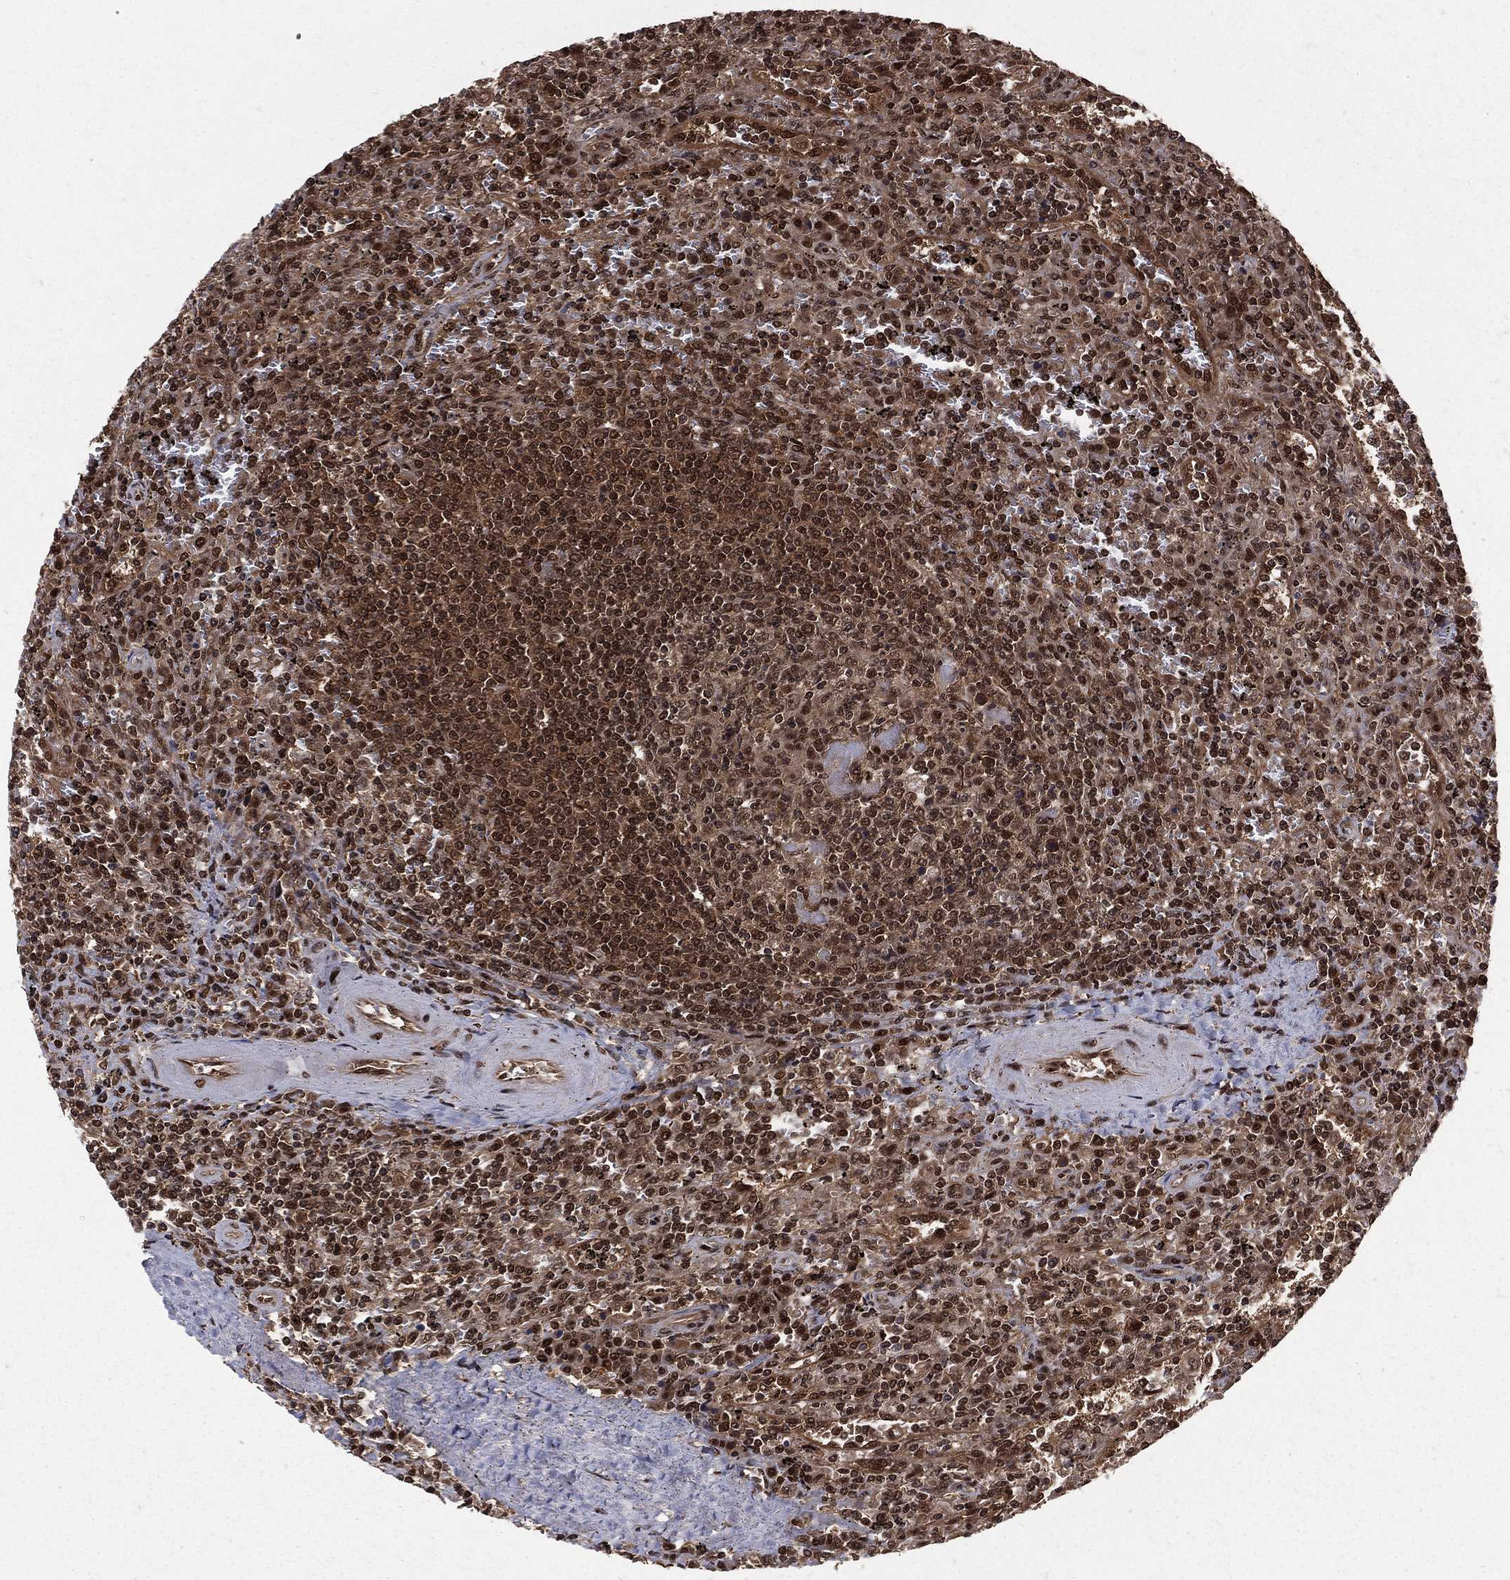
{"staining": {"intensity": "moderate", "quantity": ">75%", "location": "cytoplasmic/membranous,nuclear"}, "tissue": "lymphoma", "cell_type": "Tumor cells", "image_type": "cancer", "snomed": [{"axis": "morphology", "description": "Malignant lymphoma, non-Hodgkin's type, Low grade"}, {"axis": "topography", "description": "Spleen"}], "caption": "The image displays a brown stain indicating the presence of a protein in the cytoplasmic/membranous and nuclear of tumor cells in lymphoma. (brown staining indicates protein expression, while blue staining denotes nuclei).", "gene": "COPS4", "patient": {"sex": "male", "age": 62}}